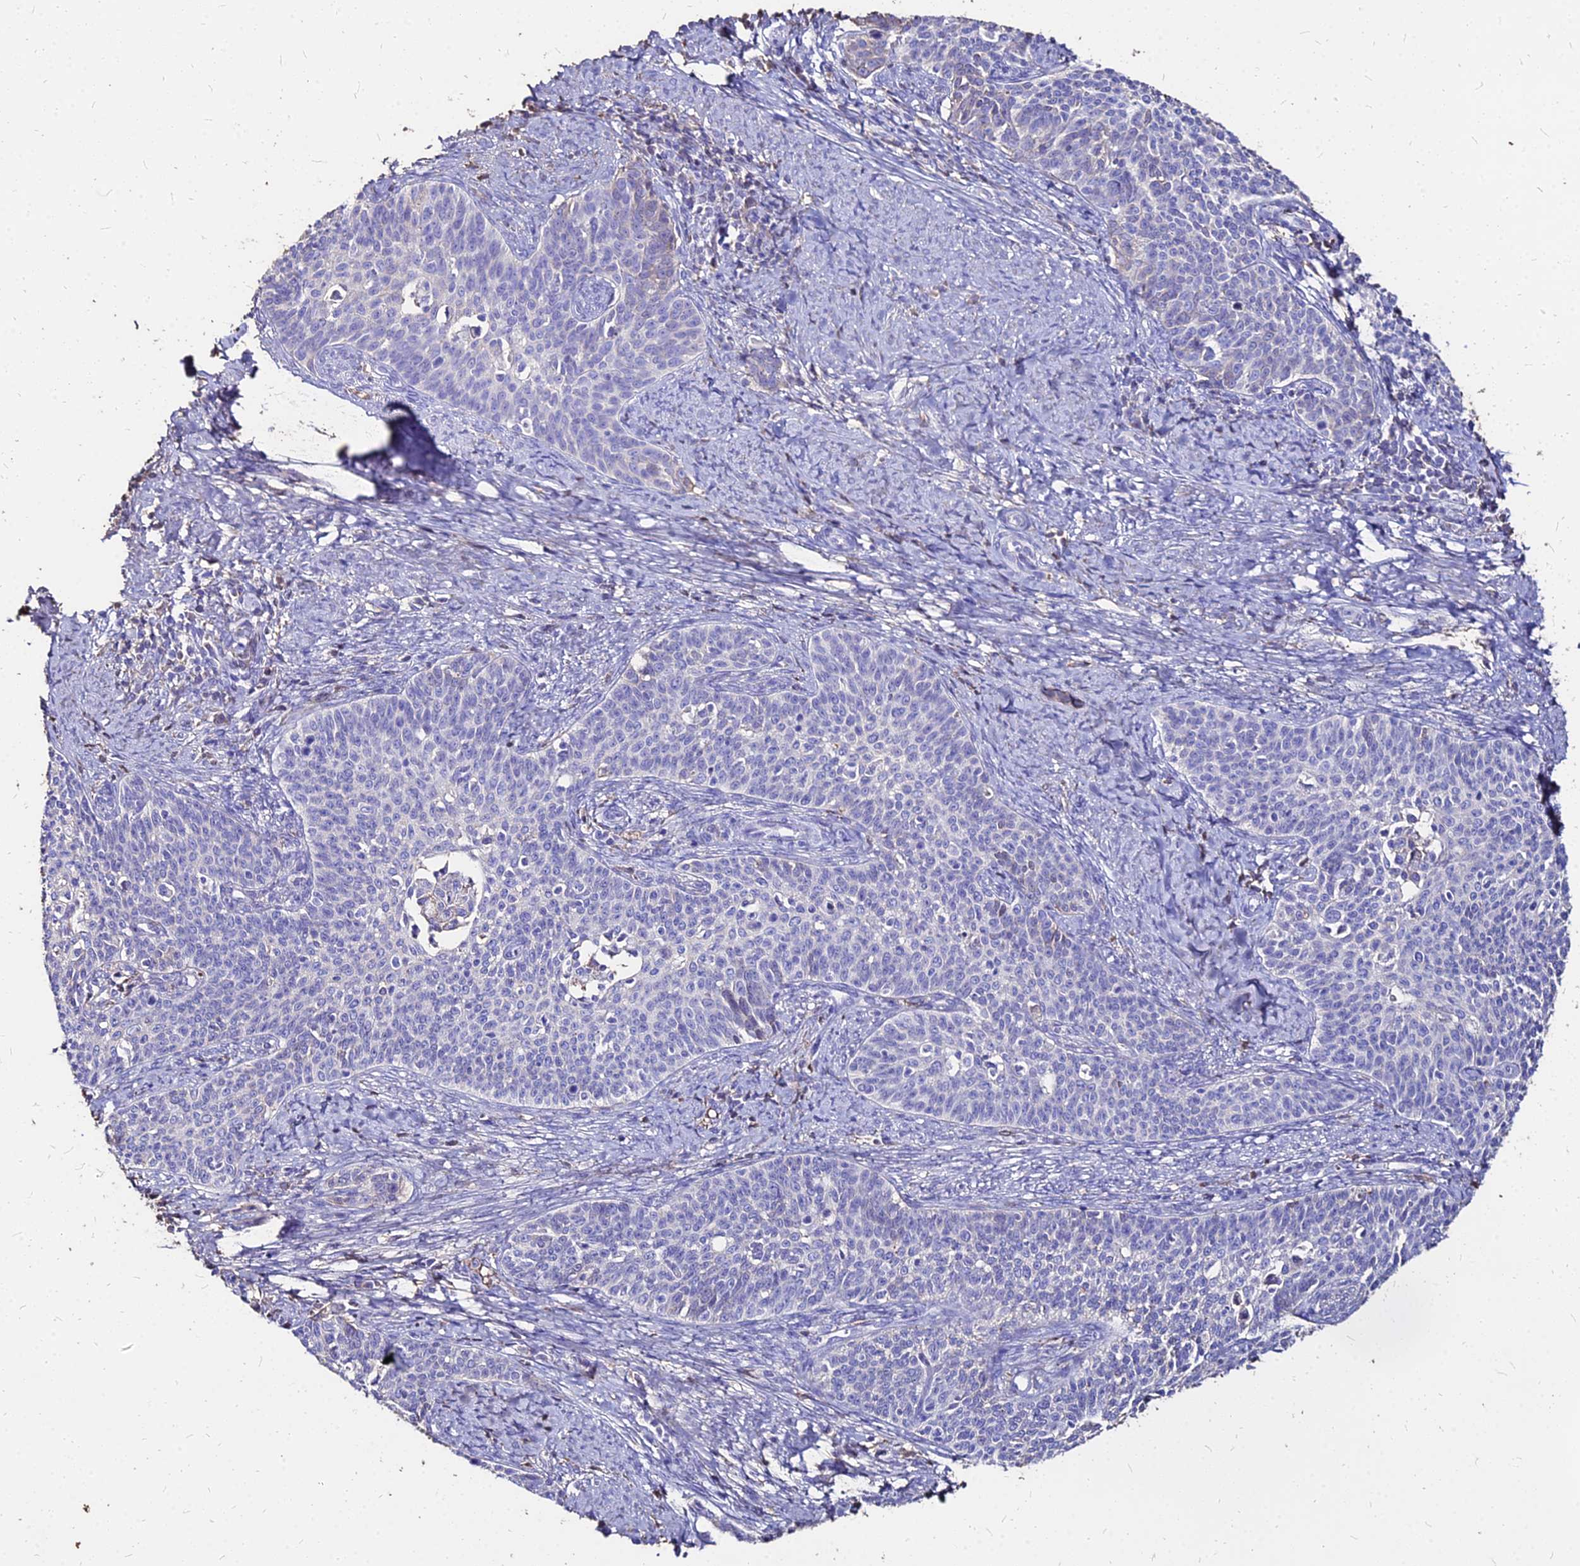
{"staining": {"intensity": "negative", "quantity": "none", "location": "none"}, "tissue": "cervical cancer", "cell_type": "Tumor cells", "image_type": "cancer", "snomed": [{"axis": "morphology", "description": "Squamous cell carcinoma, NOS"}, {"axis": "topography", "description": "Cervix"}], "caption": "Immunohistochemistry micrograph of neoplastic tissue: human cervical squamous cell carcinoma stained with DAB (3,3'-diaminobenzidine) displays no significant protein positivity in tumor cells.", "gene": "NME5", "patient": {"sex": "female", "age": 39}}